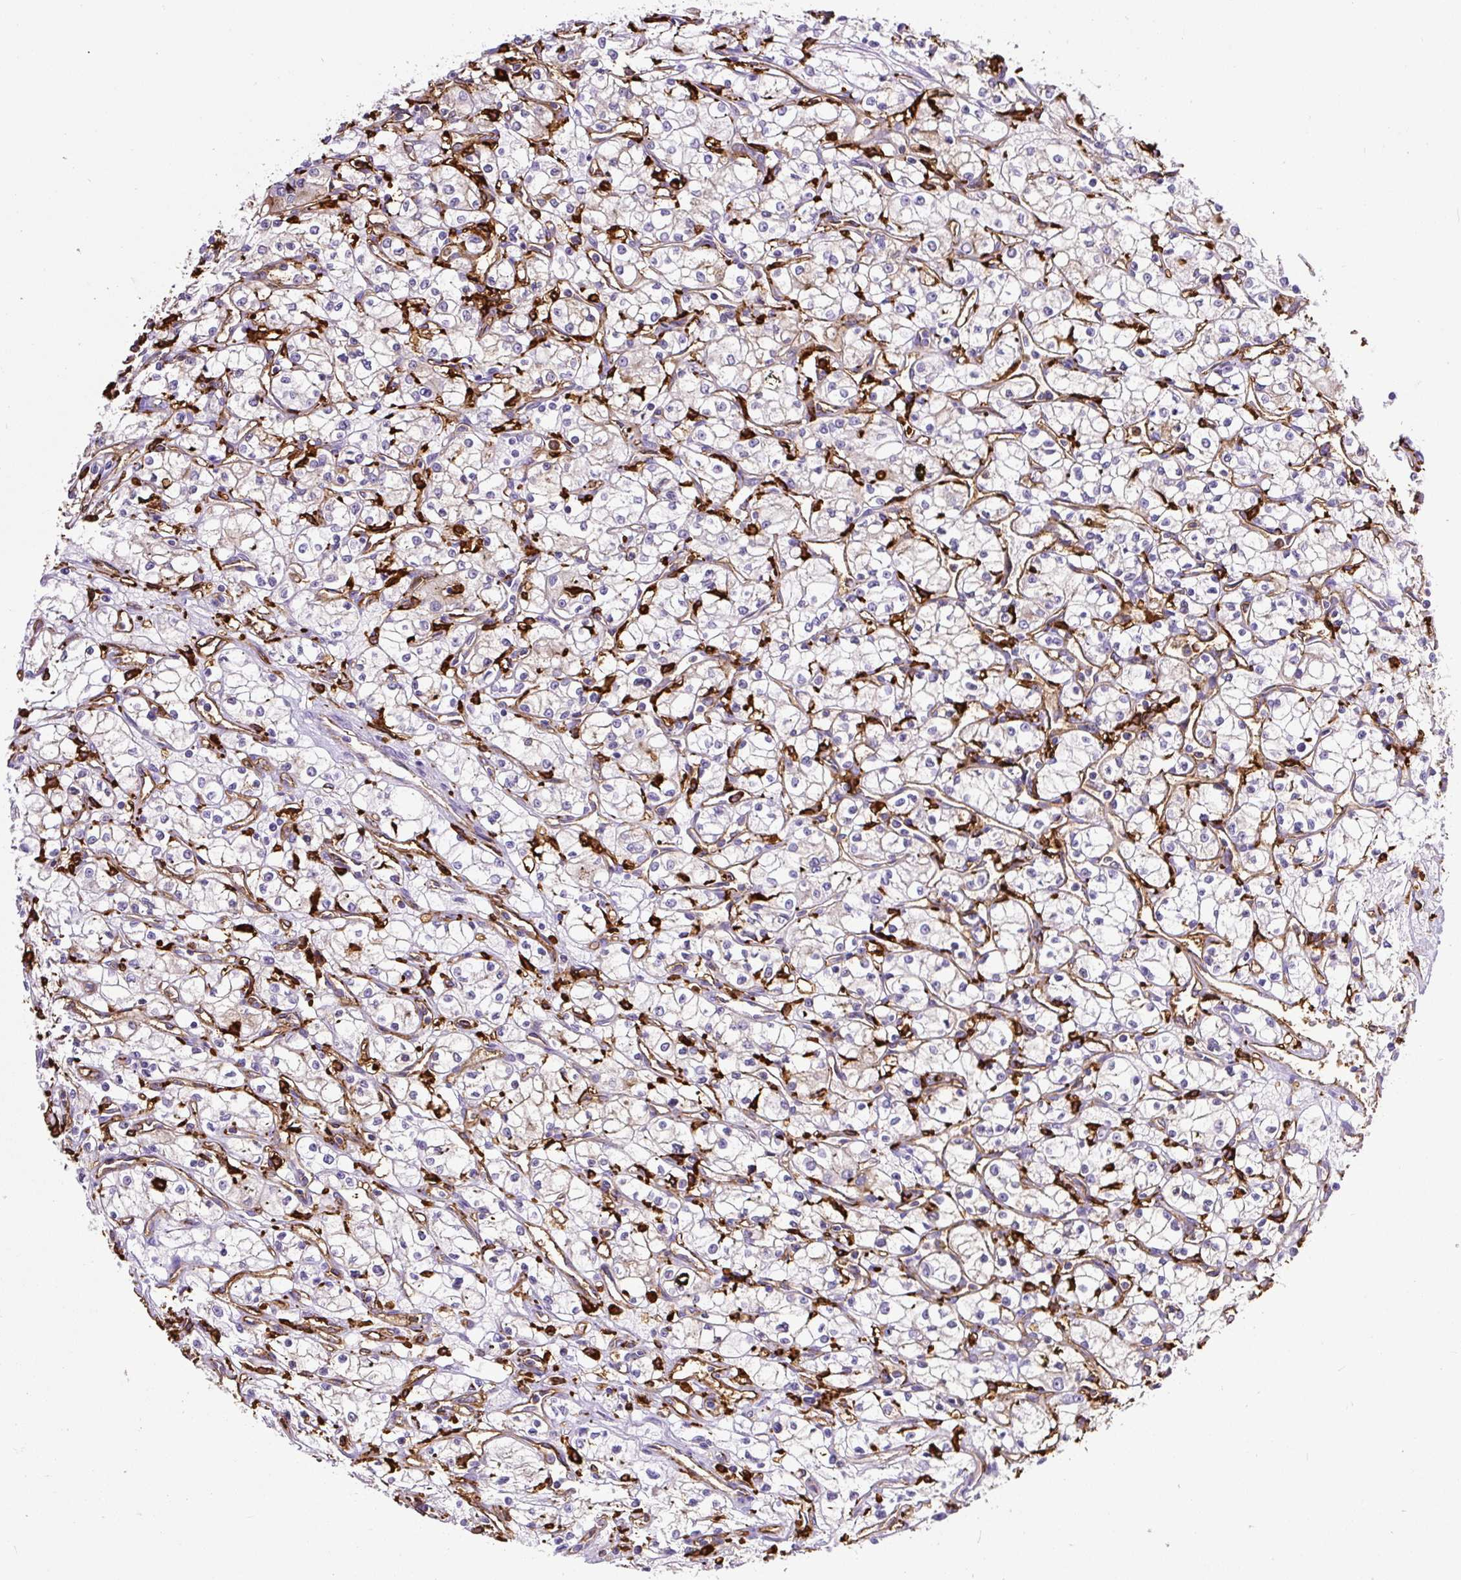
{"staining": {"intensity": "negative", "quantity": "none", "location": "none"}, "tissue": "renal cancer", "cell_type": "Tumor cells", "image_type": "cancer", "snomed": [{"axis": "morphology", "description": "Adenocarcinoma, NOS"}, {"axis": "topography", "description": "Kidney"}], "caption": "Renal cancer (adenocarcinoma) stained for a protein using IHC shows no staining tumor cells.", "gene": "HLA-DRA", "patient": {"sex": "male", "age": 59}}